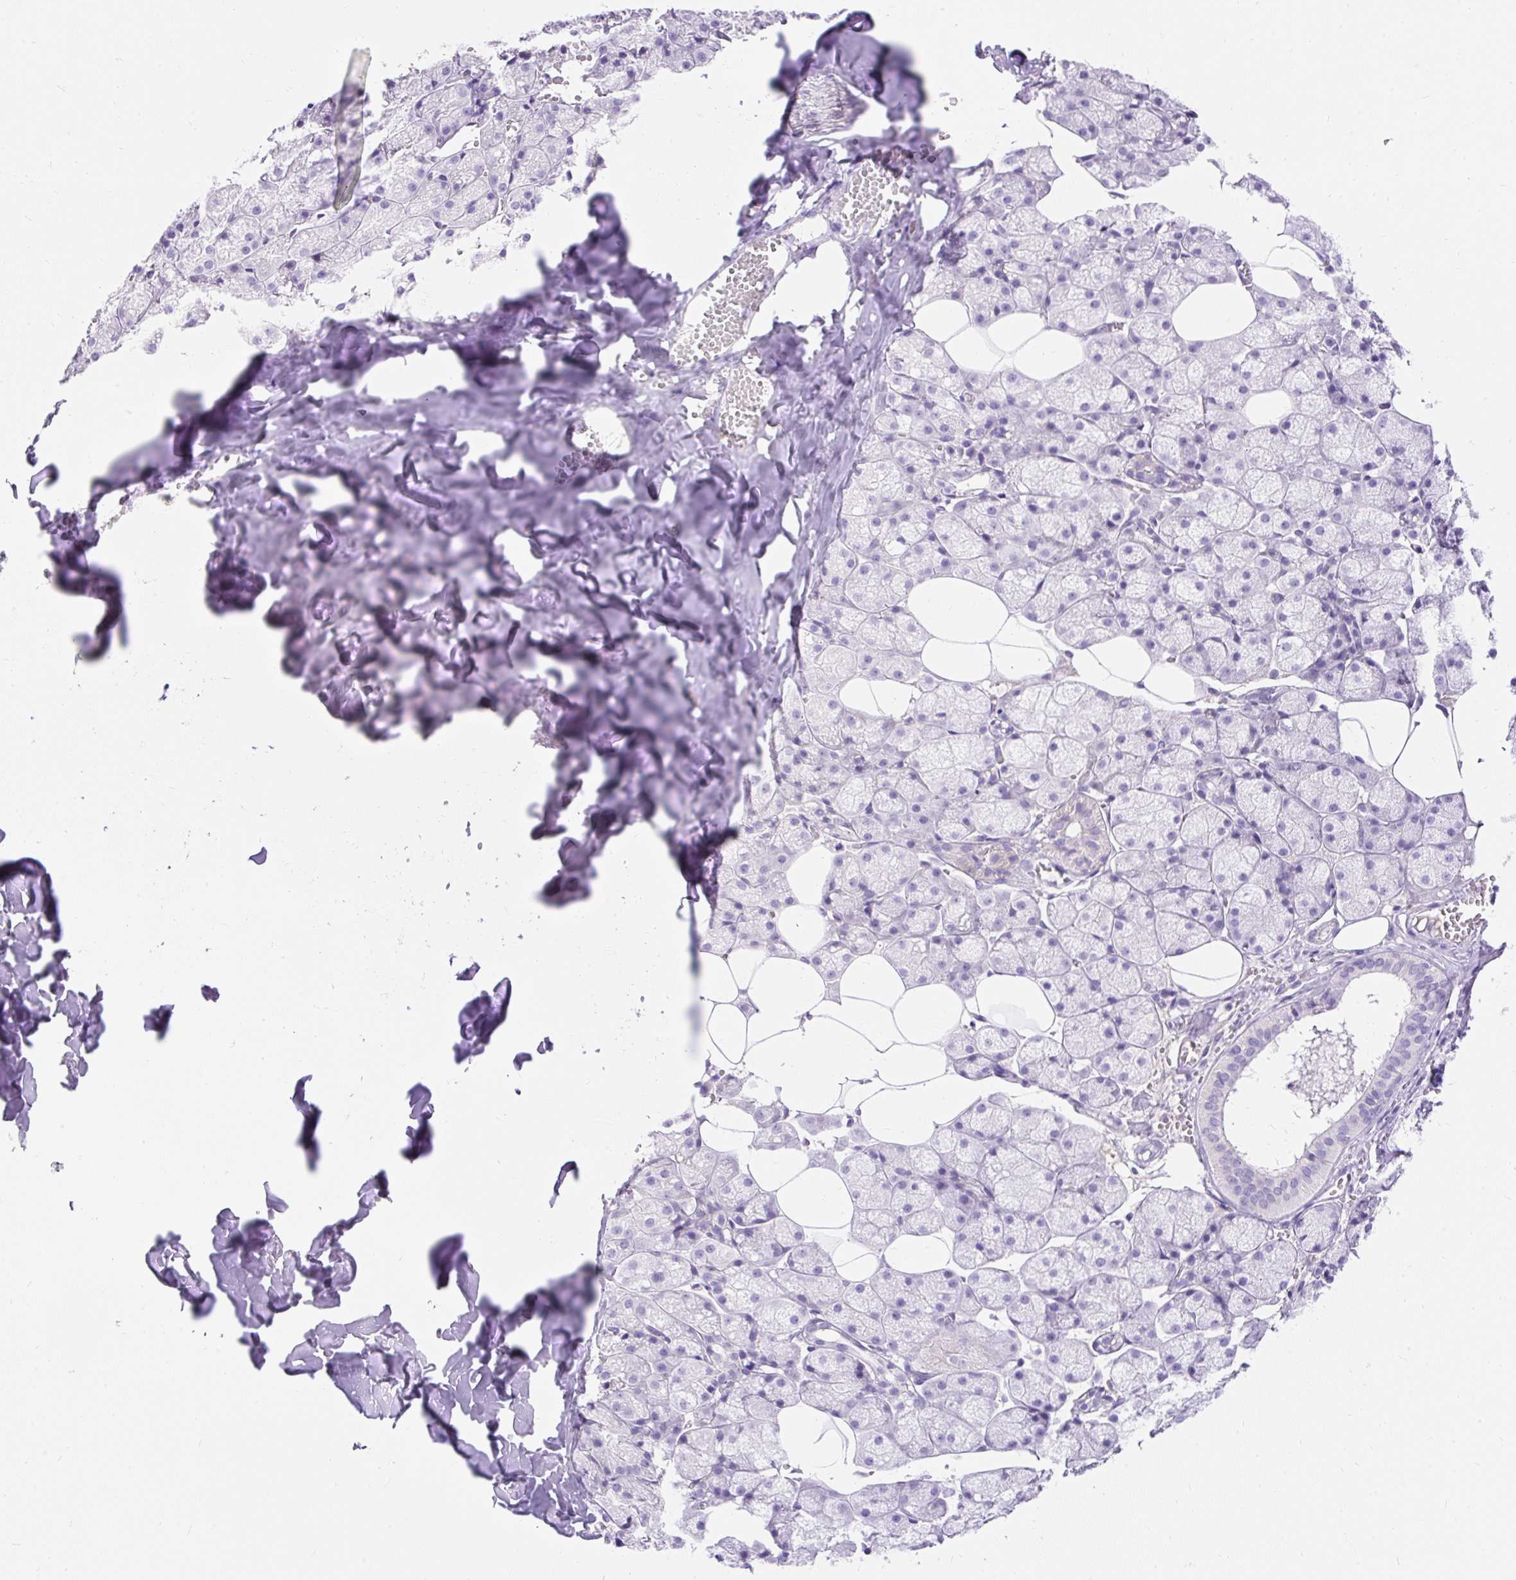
{"staining": {"intensity": "weak", "quantity": "<25%", "location": "cytoplasmic/membranous"}, "tissue": "salivary gland", "cell_type": "Glandular cells", "image_type": "normal", "snomed": [{"axis": "morphology", "description": "Normal tissue, NOS"}, {"axis": "topography", "description": "Salivary gland"}, {"axis": "topography", "description": "Peripheral nerve tissue"}], "caption": "Micrograph shows no significant protein staining in glandular cells of normal salivary gland.", "gene": "TMEM150C", "patient": {"sex": "male", "age": 38}}